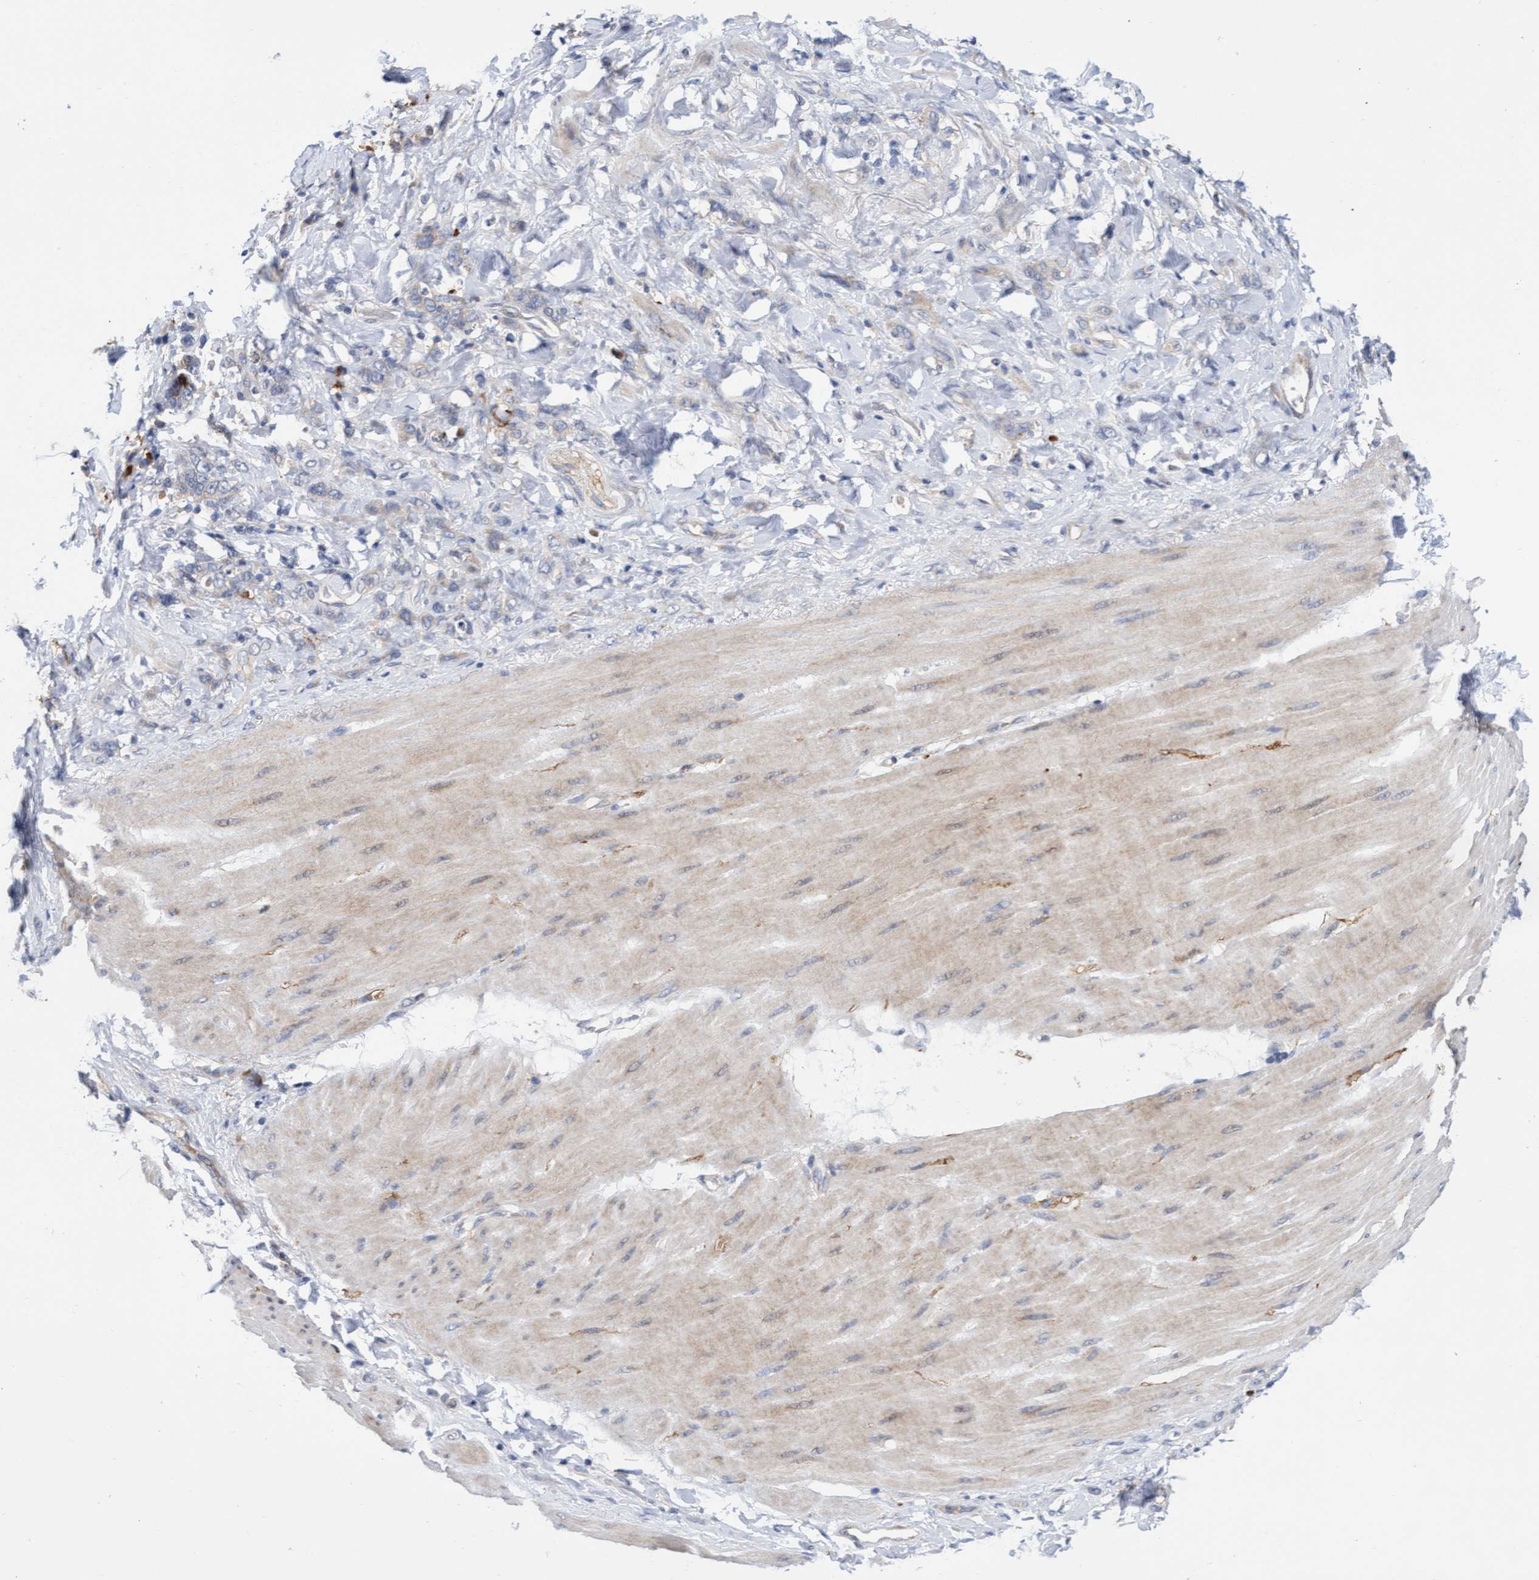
{"staining": {"intensity": "weak", "quantity": "<25%", "location": "cytoplasmic/membranous"}, "tissue": "stomach cancer", "cell_type": "Tumor cells", "image_type": "cancer", "snomed": [{"axis": "morphology", "description": "Normal tissue, NOS"}, {"axis": "morphology", "description": "Adenocarcinoma, NOS"}, {"axis": "topography", "description": "Stomach"}], "caption": "Immunohistochemistry (IHC) of adenocarcinoma (stomach) shows no staining in tumor cells.", "gene": "ABCF2", "patient": {"sex": "male", "age": 82}}